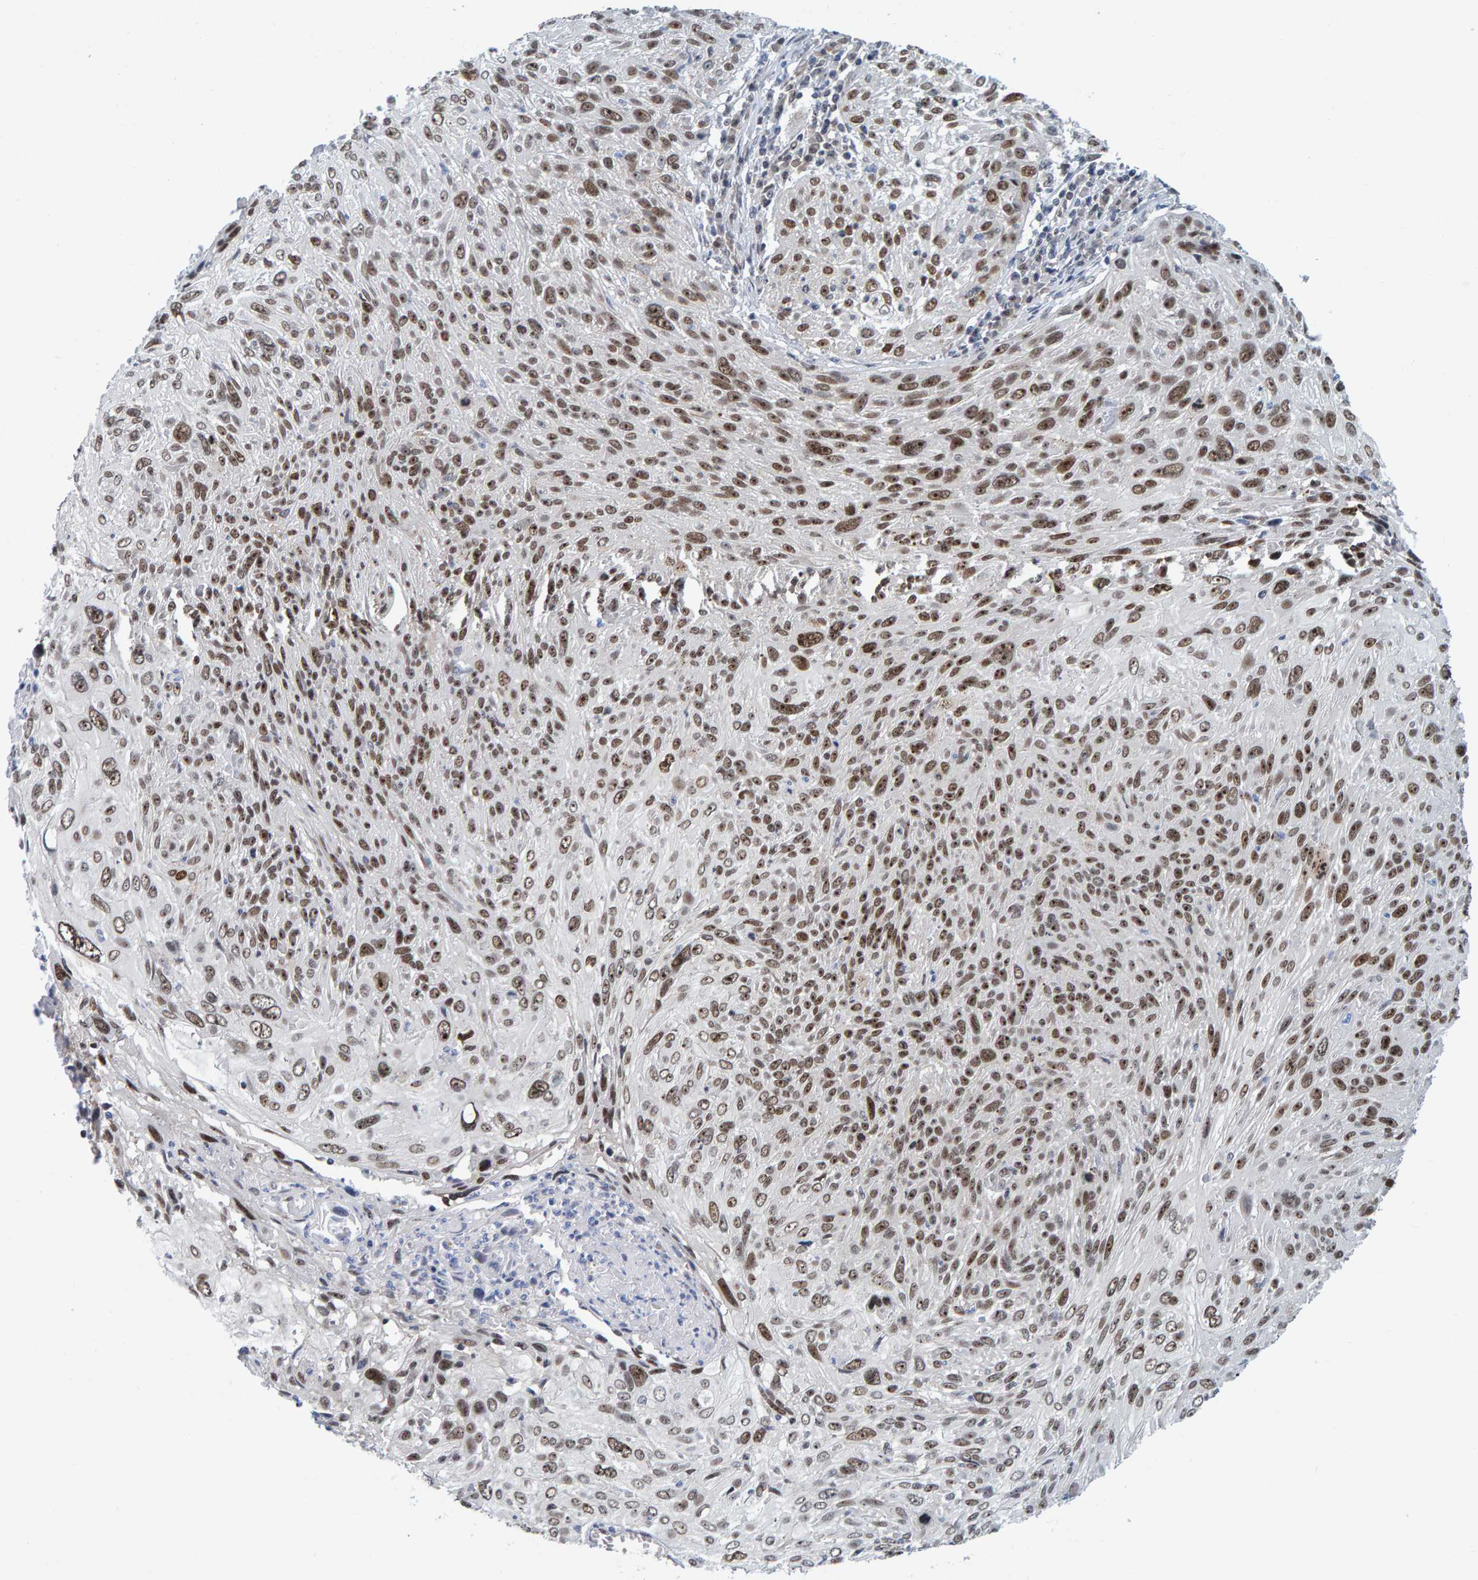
{"staining": {"intensity": "moderate", "quantity": "25%-75%", "location": "nuclear"}, "tissue": "cervical cancer", "cell_type": "Tumor cells", "image_type": "cancer", "snomed": [{"axis": "morphology", "description": "Squamous cell carcinoma, NOS"}, {"axis": "topography", "description": "Cervix"}], "caption": "Protein positivity by immunohistochemistry shows moderate nuclear staining in about 25%-75% of tumor cells in cervical cancer. (brown staining indicates protein expression, while blue staining denotes nuclei).", "gene": "POLR1E", "patient": {"sex": "female", "age": 51}}